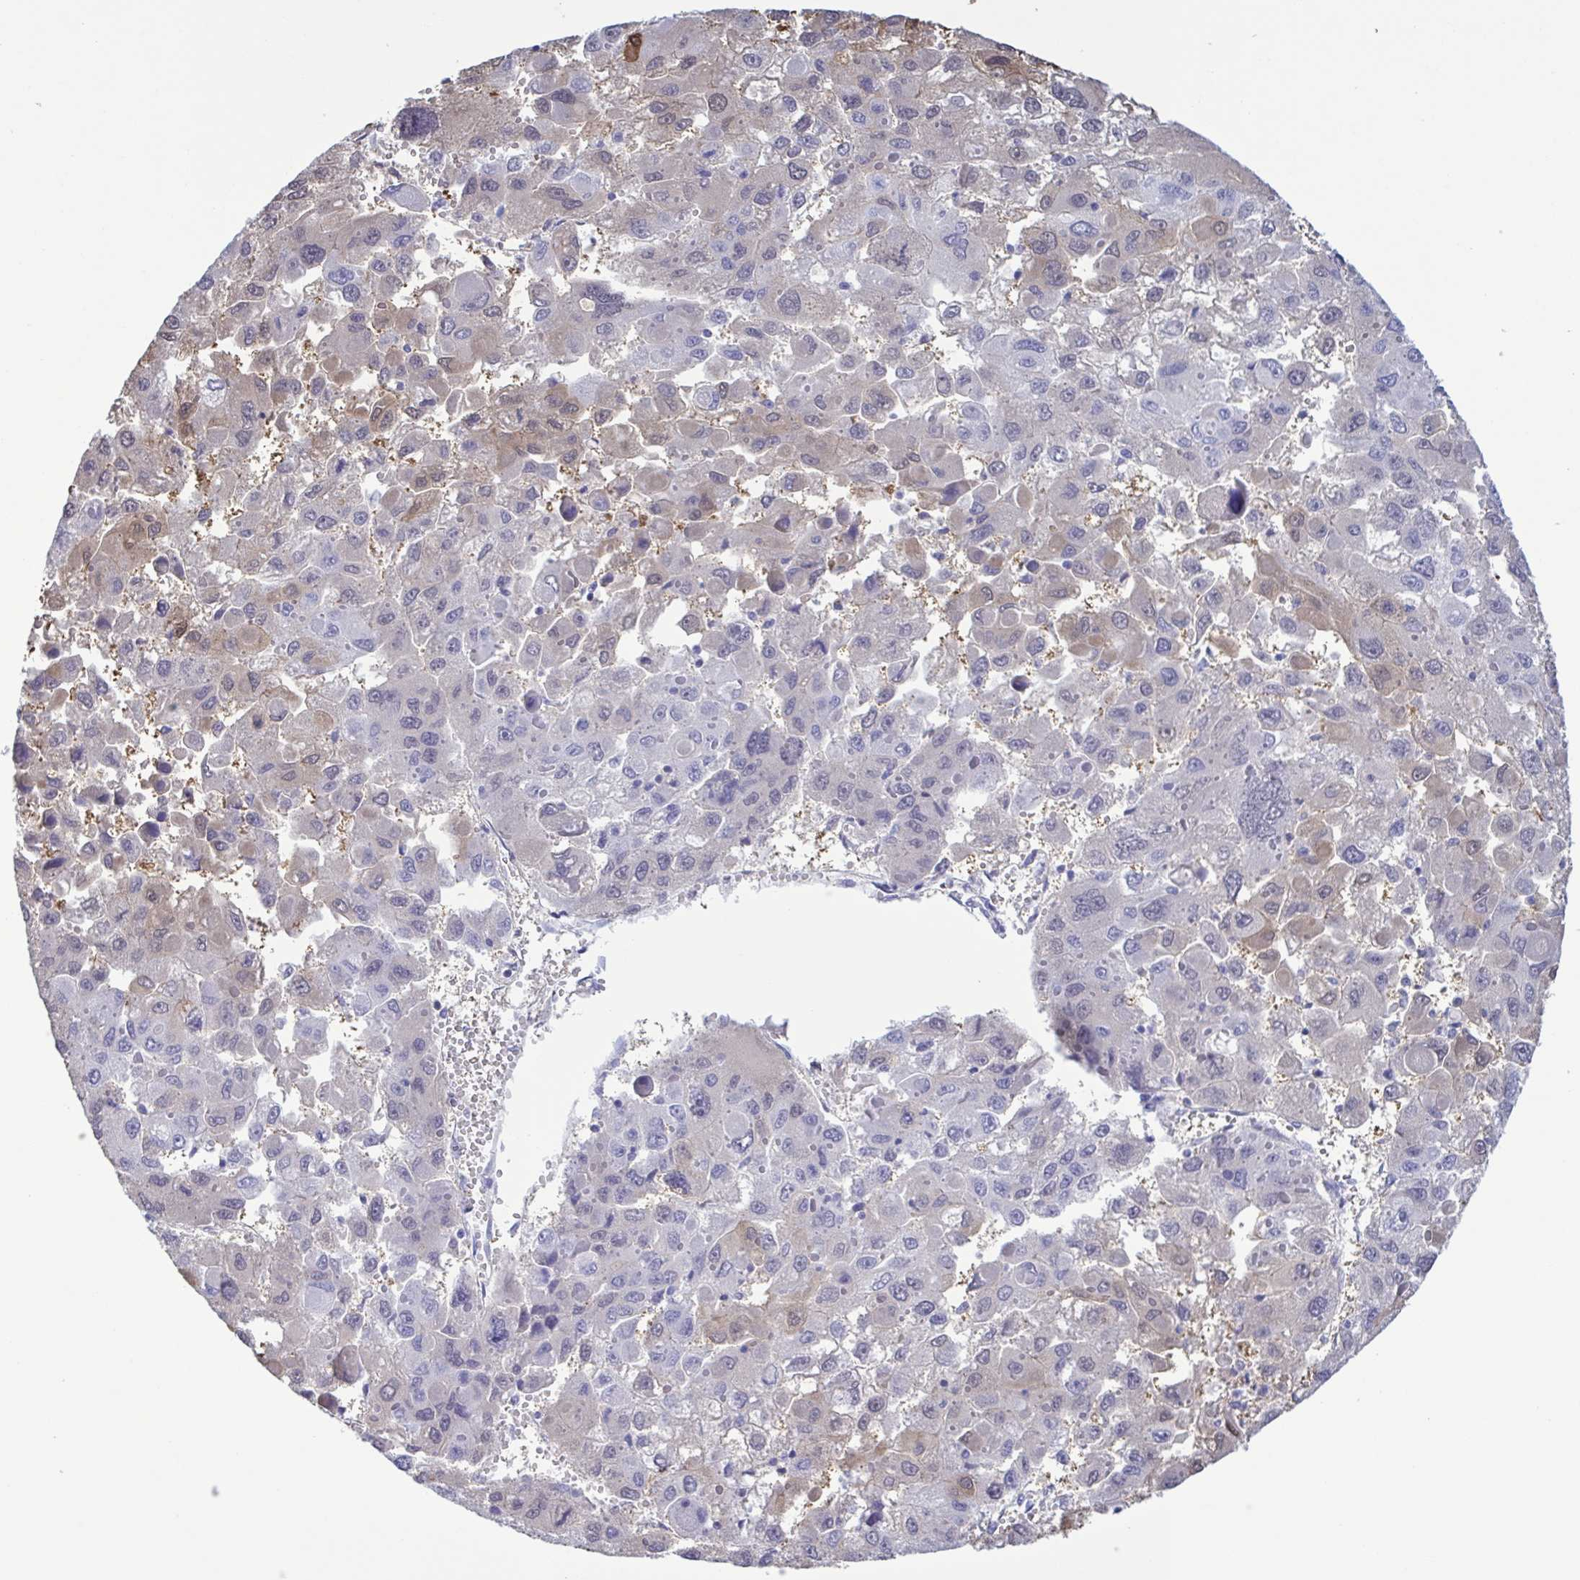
{"staining": {"intensity": "weak", "quantity": "<25%", "location": "cytoplasmic/membranous"}, "tissue": "liver cancer", "cell_type": "Tumor cells", "image_type": "cancer", "snomed": [{"axis": "morphology", "description": "Carcinoma, Hepatocellular, NOS"}, {"axis": "topography", "description": "Liver"}], "caption": "Immunohistochemical staining of liver cancer reveals no significant positivity in tumor cells.", "gene": "LDHC", "patient": {"sex": "female", "age": 41}}